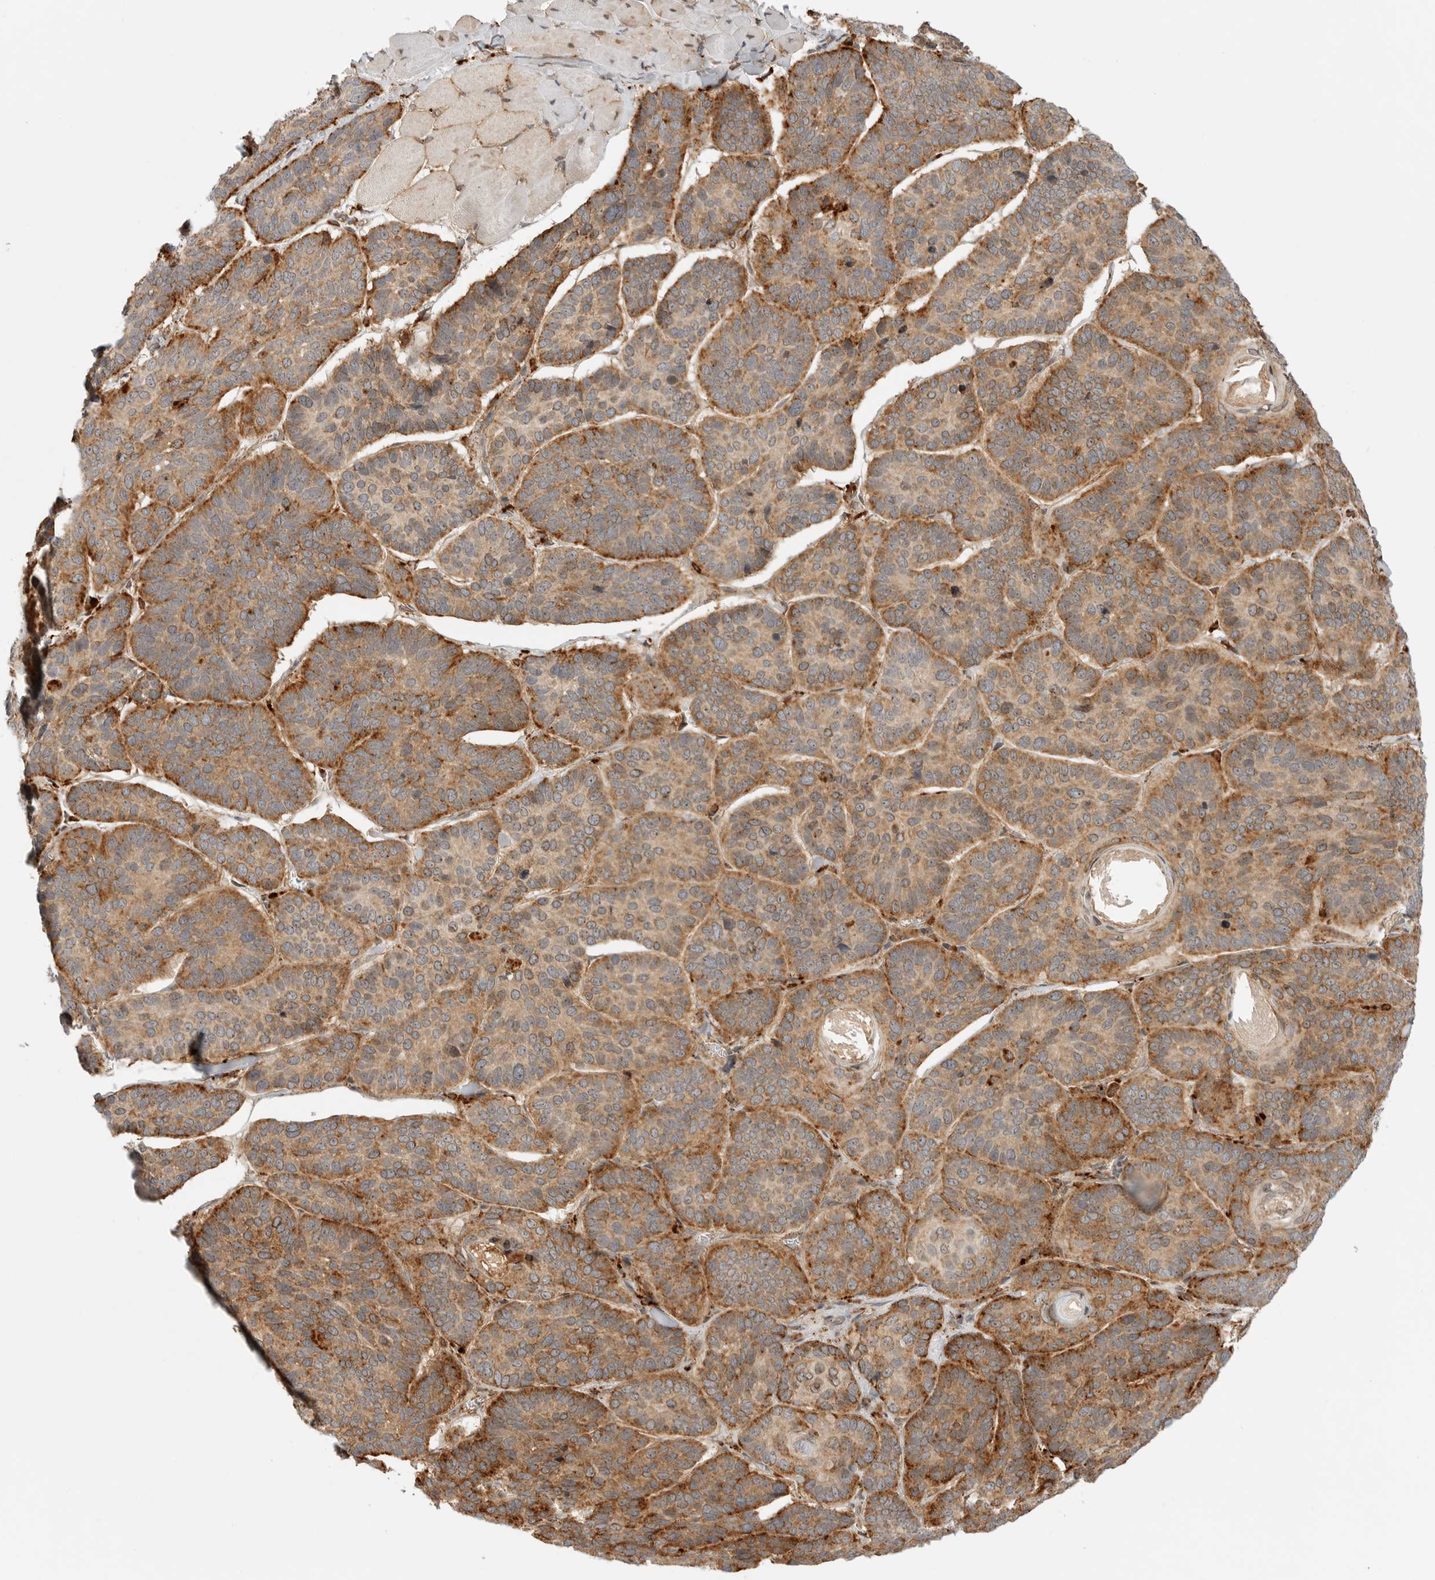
{"staining": {"intensity": "moderate", "quantity": ">75%", "location": "cytoplasmic/membranous"}, "tissue": "skin cancer", "cell_type": "Tumor cells", "image_type": "cancer", "snomed": [{"axis": "morphology", "description": "Basal cell carcinoma"}, {"axis": "topography", "description": "Skin"}], "caption": "The immunohistochemical stain labels moderate cytoplasmic/membranous expression in tumor cells of skin cancer (basal cell carcinoma) tissue.", "gene": "IDUA", "patient": {"sex": "male", "age": 62}}